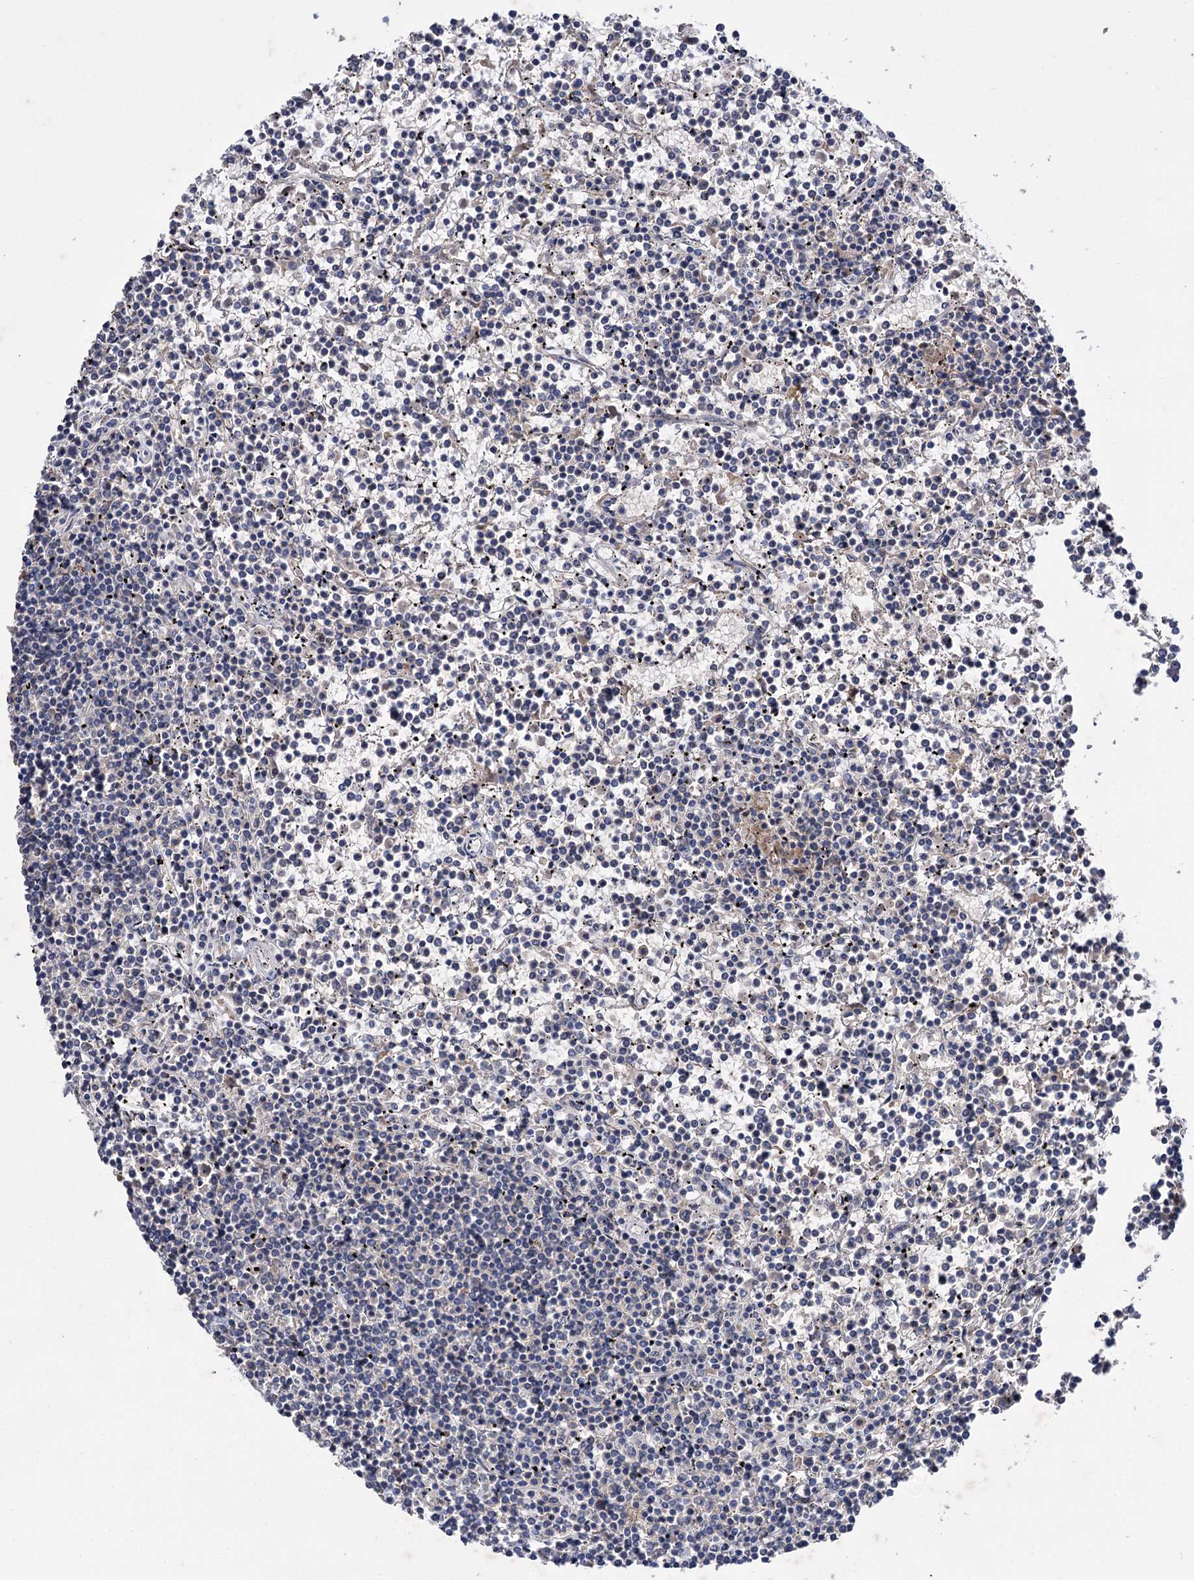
{"staining": {"intensity": "negative", "quantity": "none", "location": "none"}, "tissue": "lymphoma", "cell_type": "Tumor cells", "image_type": "cancer", "snomed": [{"axis": "morphology", "description": "Malignant lymphoma, non-Hodgkin's type, Low grade"}, {"axis": "topography", "description": "Spleen"}], "caption": "The histopathology image displays no staining of tumor cells in lymphoma.", "gene": "CLPB", "patient": {"sex": "female", "age": 19}}